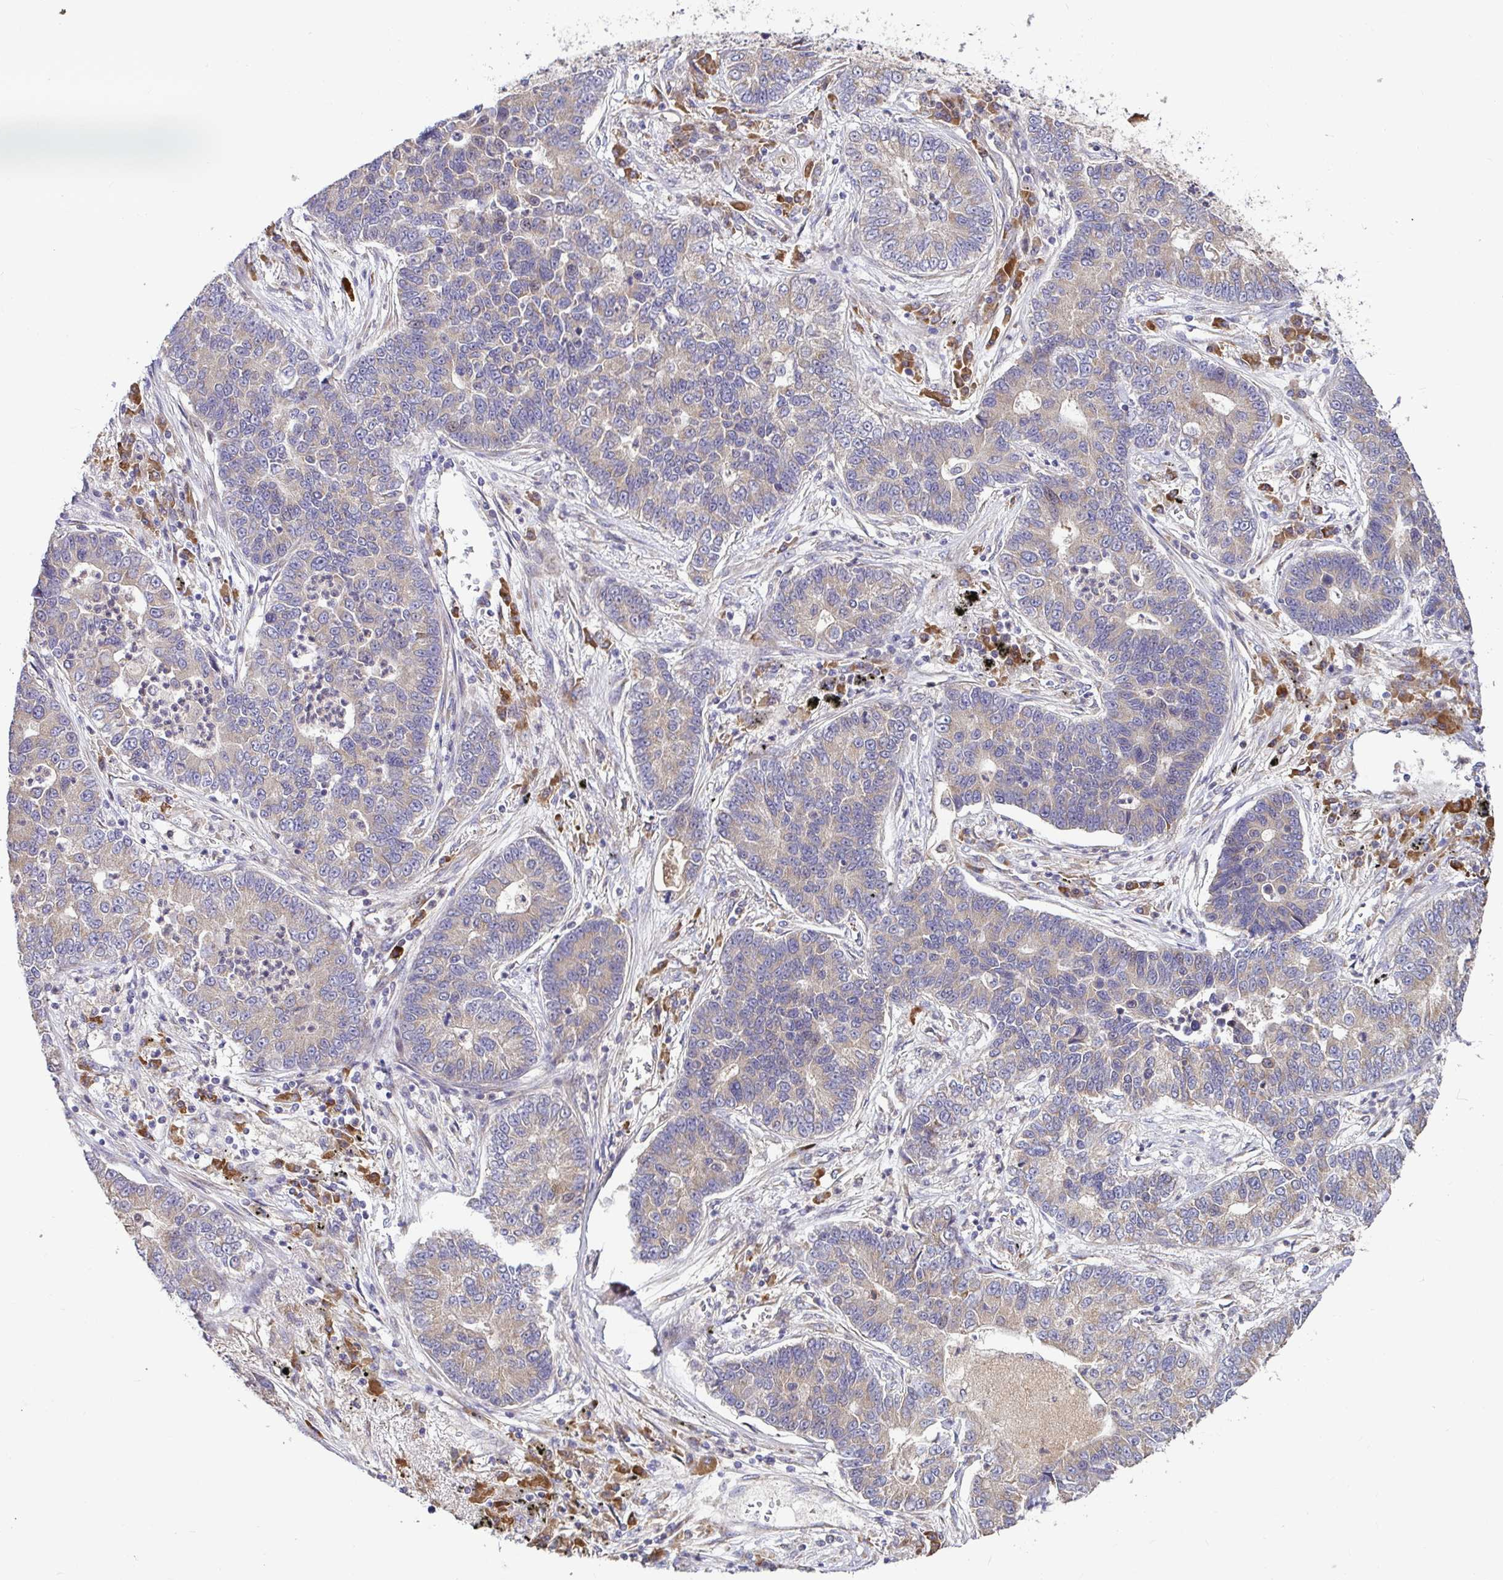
{"staining": {"intensity": "negative", "quantity": "none", "location": "none"}, "tissue": "lung cancer", "cell_type": "Tumor cells", "image_type": "cancer", "snomed": [{"axis": "morphology", "description": "Adenocarcinoma, NOS"}, {"axis": "topography", "description": "Lung"}], "caption": "Immunohistochemical staining of human lung adenocarcinoma demonstrates no significant staining in tumor cells.", "gene": "ELP1", "patient": {"sex": "female", "age": 57}}